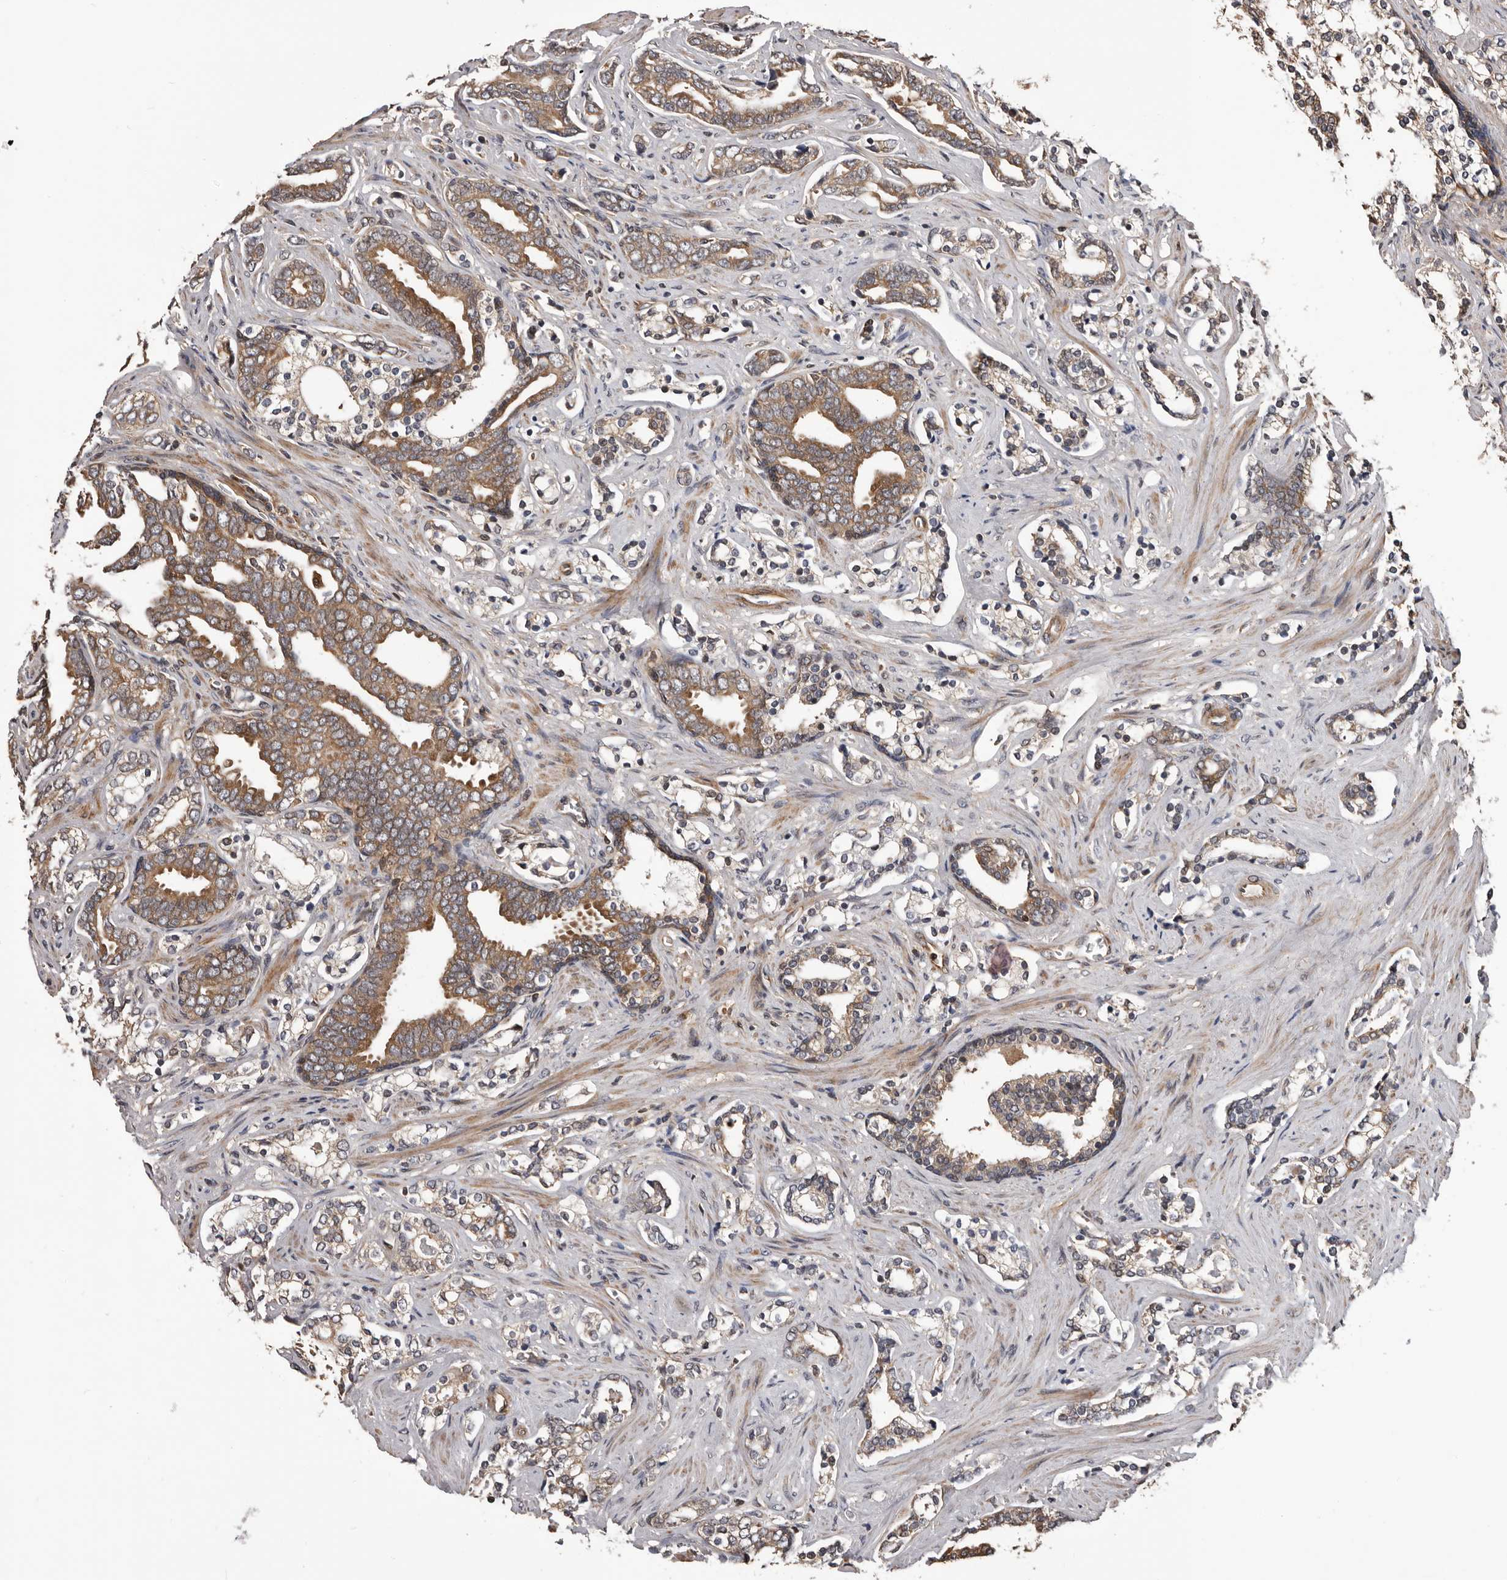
{"staining": {"intensity": "moderate", "quantity": ">75%", "location": "cytoplasmic/membranous"}, "tissue": "prostate cancer", "cell_type": "Tumor cells", "image_type": "cancer", "snomed": [{"axis": "morphology", "description": "Adenocarcinoma, Medium grade"}, {"axis": "topography", "description": "Prostate"}], "caption": "Moderate cytoplasmic/membranous staining for a protein is present in approximately >75% of tumor cells of prostate adenocarcinoma (medium-grade) using IHC.", "gene": "ADAMTS2", "patient": {"sex": "male", "age": 67}}